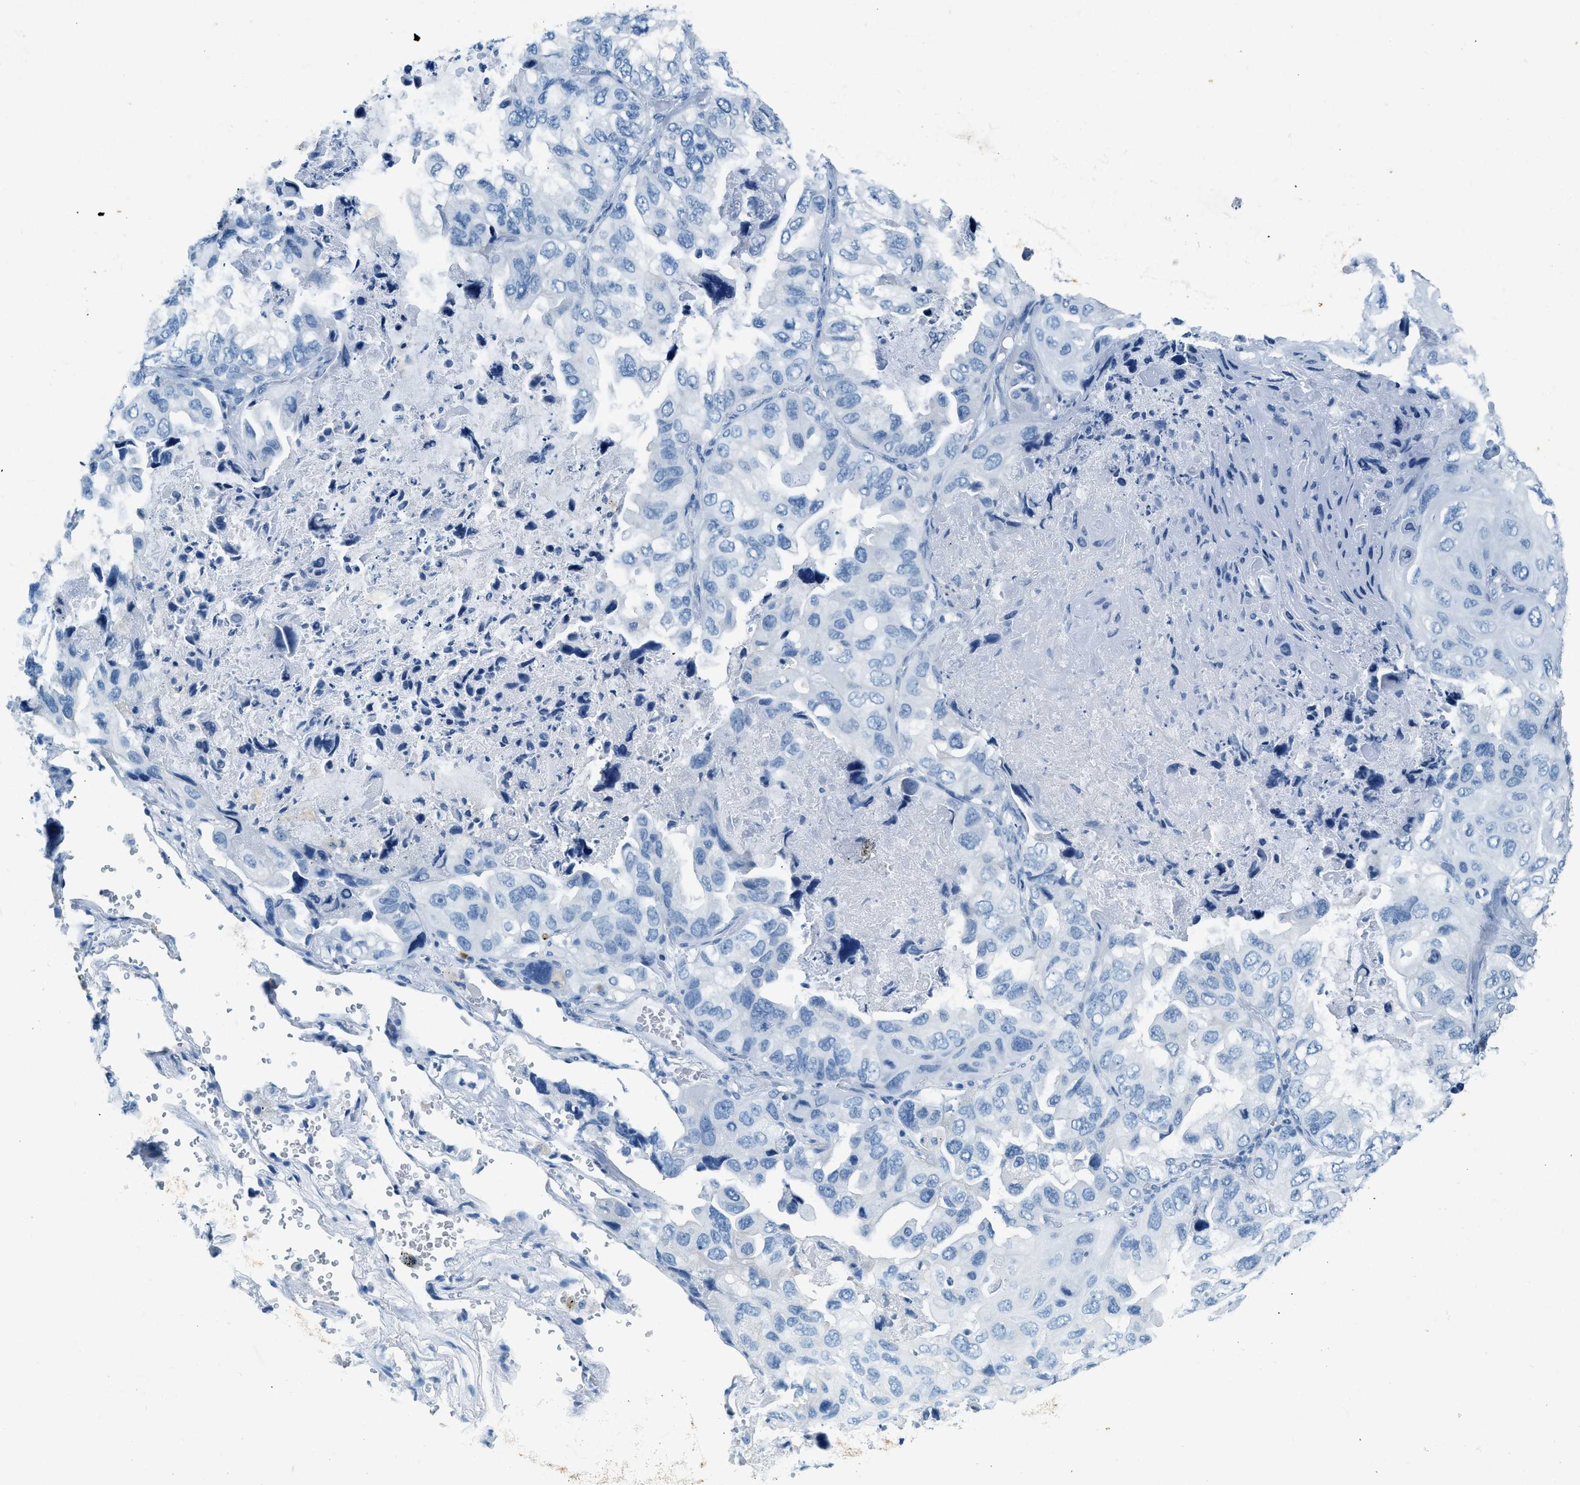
{"staining": {"intensity": "negative", "quantity": "none", "location": "none"}, "tissue": "lung cancer", "cell_type": "Tumor cells", "image_type": "cancer", "snomed": [{"axis": "morphology", "description": "Squamous cell carcinoma, NOS"}, {"axis": "topography", "description": "Lung"}], "caption": "Histopathology image shows no protein expression in tumor cells of lung cancer (squamous cell carcinoma) tissue.", "gene": "HHATL", "patient": {"sex": "female", "age": 73}}